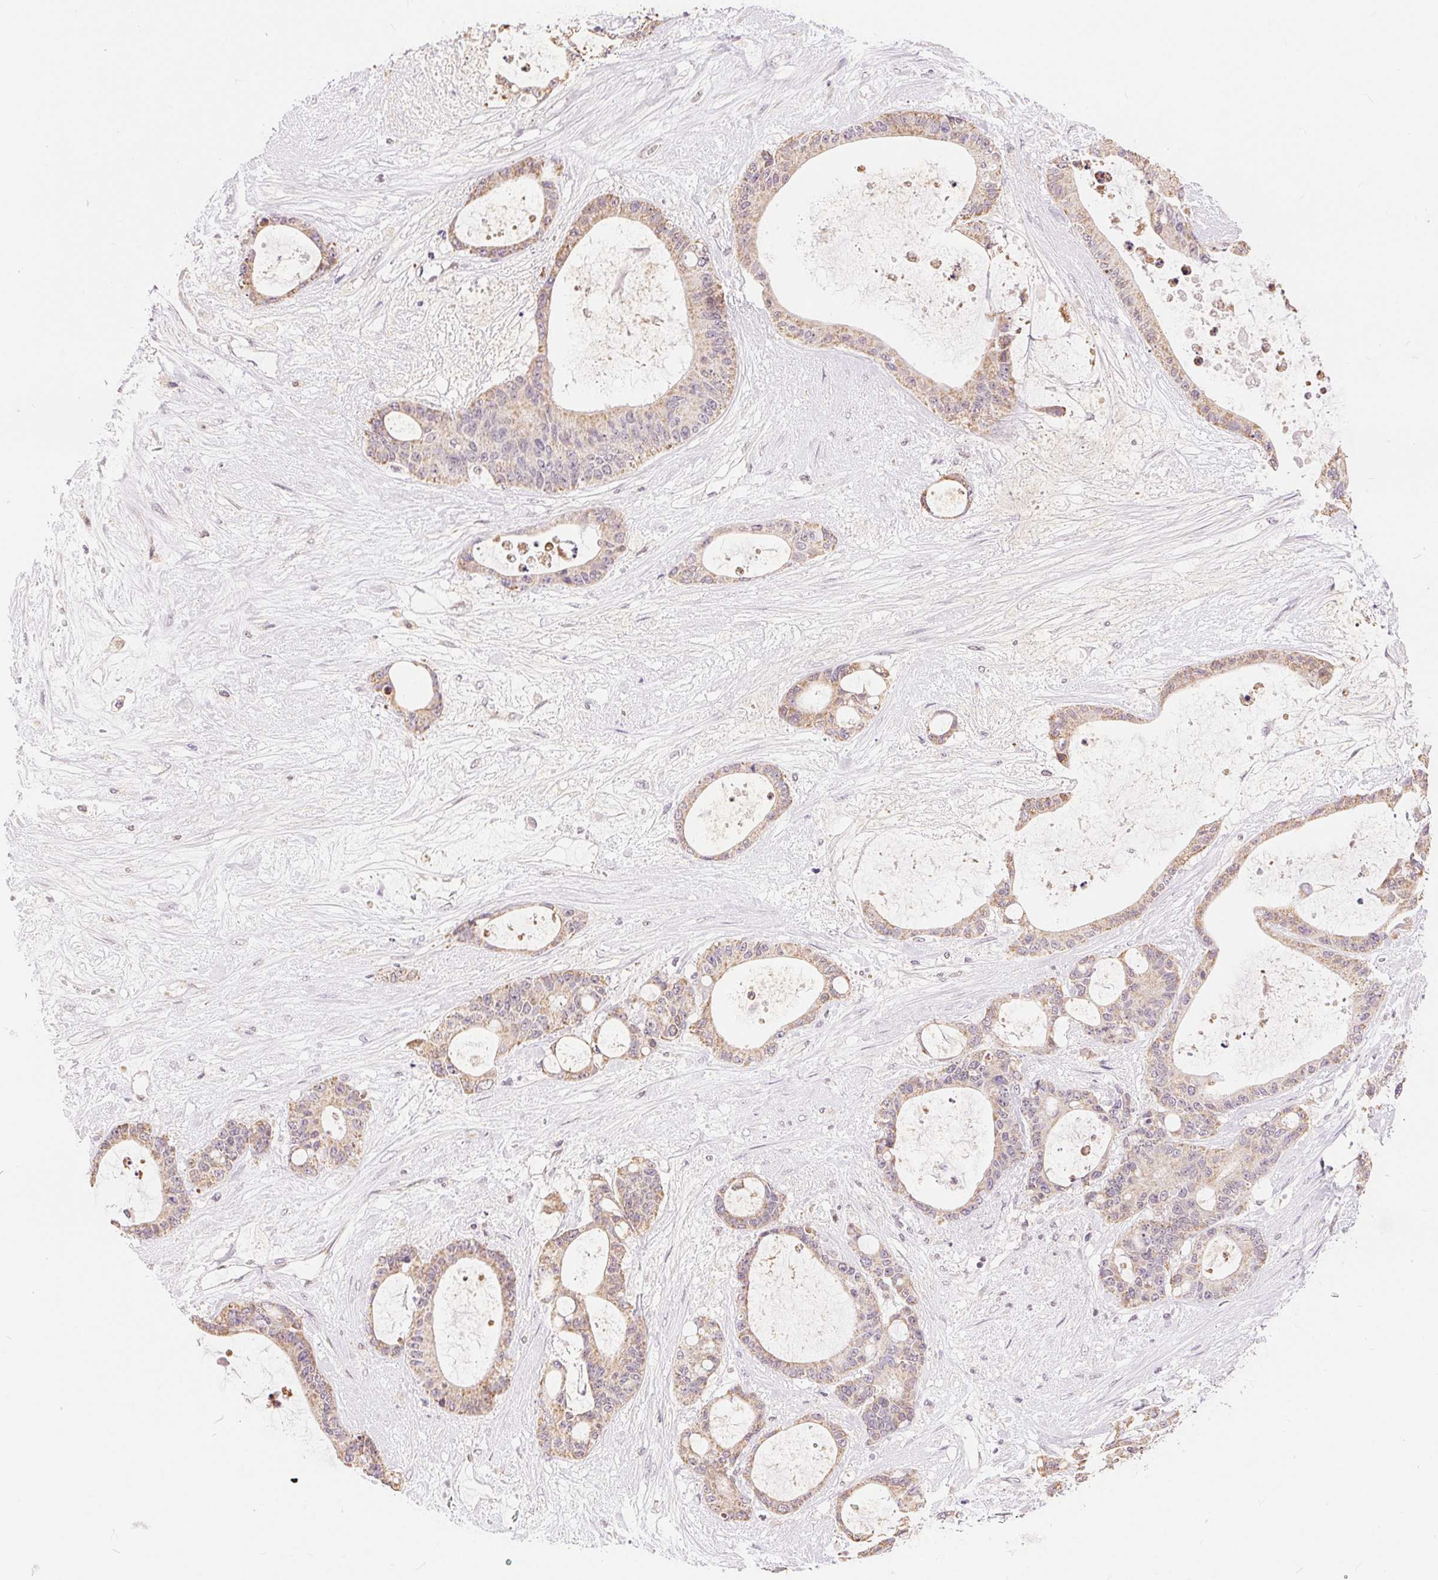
{"staining": {"intensity": "weak", "quantity": ">75%", "location": "cytoplasmic/membranous"}, "tissue": "liver cancer", "cell_type": "Tumor cells", "image_type": "cancer", "snomed": [{"axis": "morphology", "description": "Normal tissue, NOS"}, {"axis": "morphology", "description": "Cholangiocarcinoma"}, {"axis": "topography", "description": "Liver"}, {"axis": "topography", "description": "Peripheral nerve tissue"}], "caption": "A brown stain highlights weak cytoplasmic/membranous staining of a protein in cholangiocarcinoma (liver) tumor cells.", "gene": "POU2F2", "patient": {"sex": "female", "age": 73}}